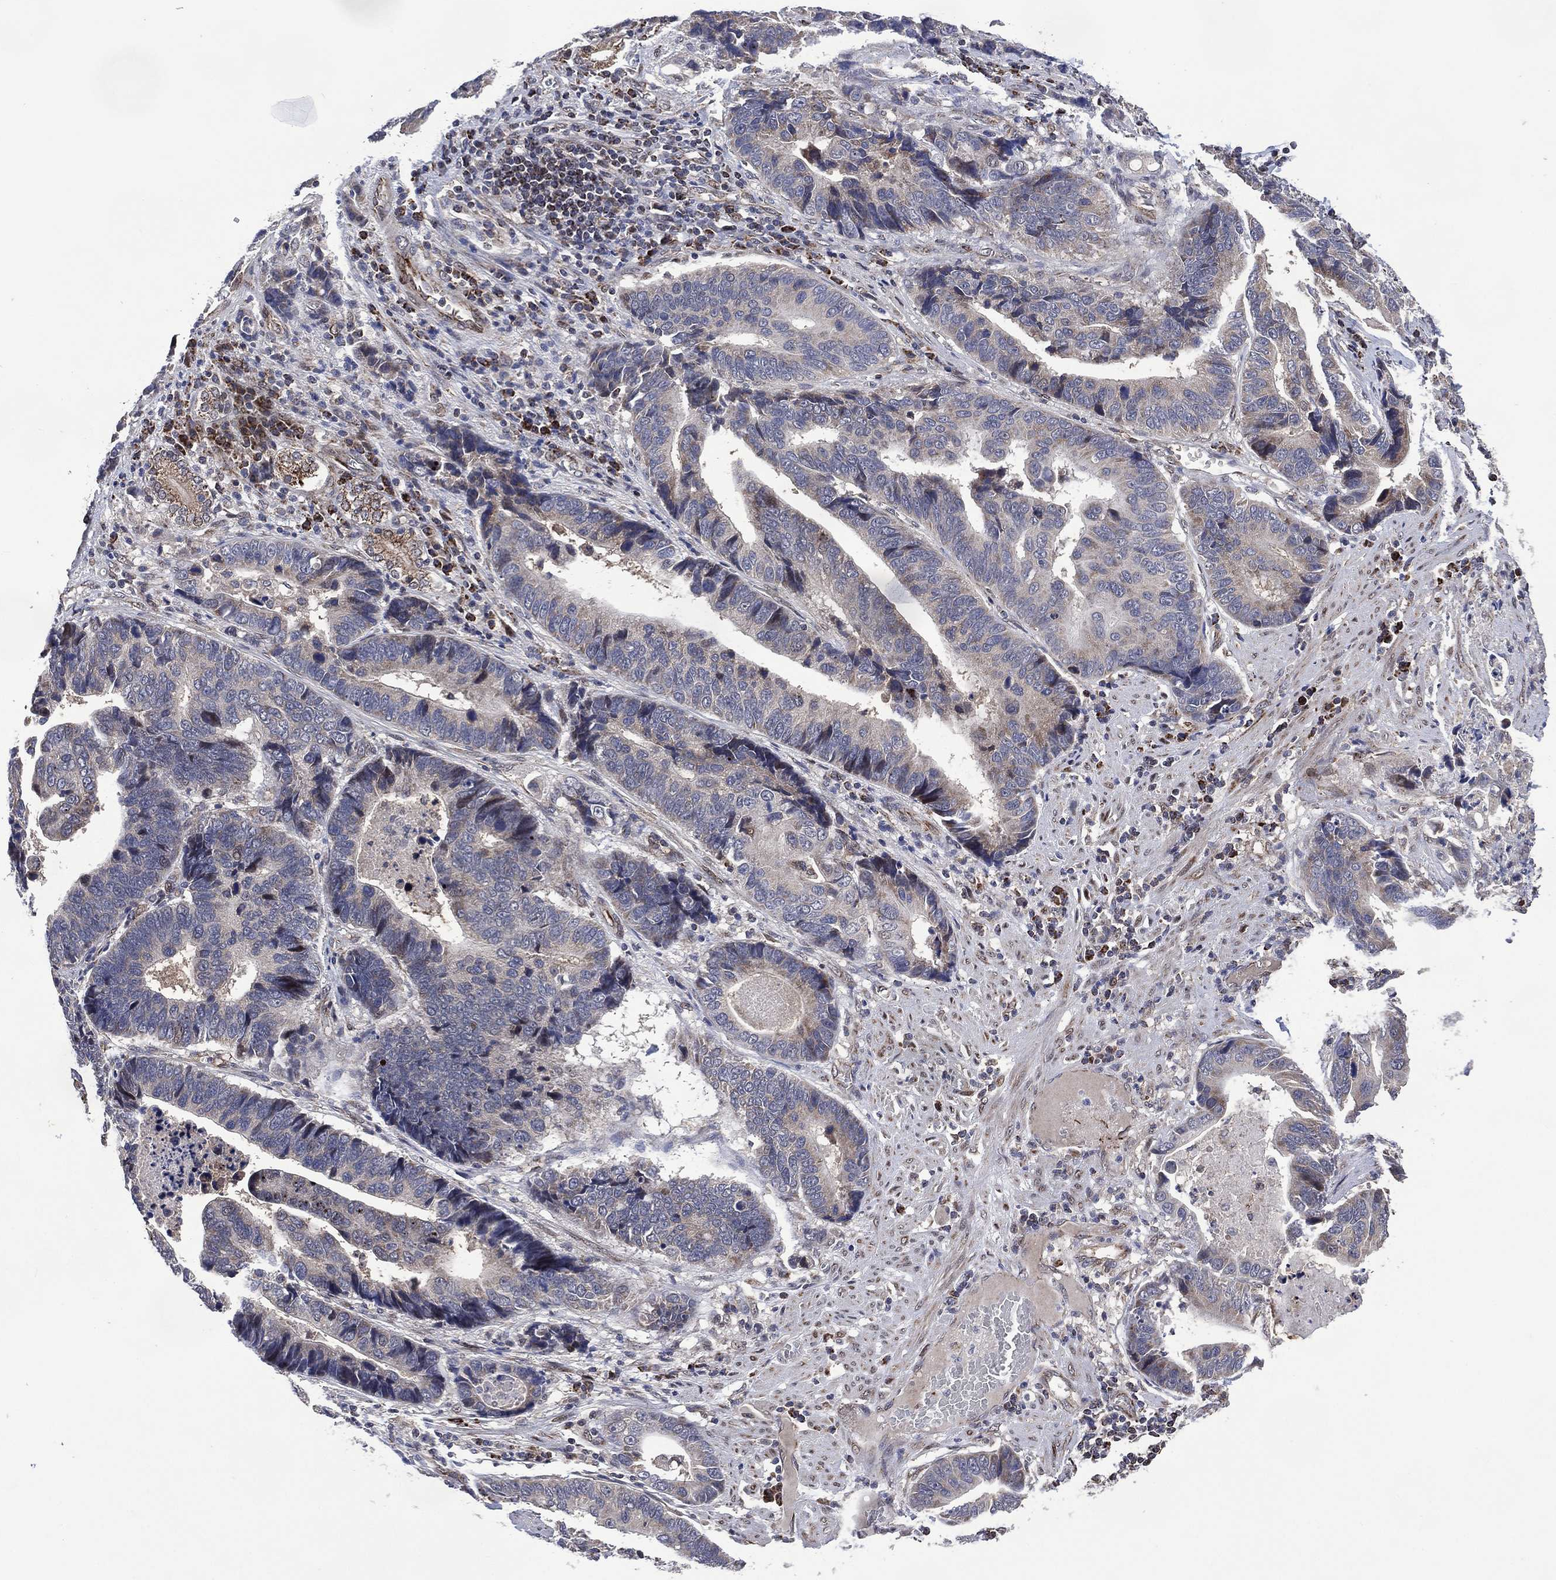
{"staining": {"intensity": "negative", "quantity": "none", "location": "none"}, "tissue": "stomach cancer", "cell_type": "Tumor cells", "image_type": "cancer", "snomed": [{"axis": "morphology", "description": "Adenocarcinoma, NOS"}, {"axis": "topography", "description": "Stomach"}], "caption": "IHC histopathology image of neoplastic tissue: stomach cancer (adenocarcinoma) stained with DAB demonstrates no significant protein staining in tumor cells. (Stains: DAB IHC with hematoxylin counter stain, Microscopy: brightfield microscopy at high magnification).", "gene": "HTD2", "patient": {"sex": "male", "age": 84}}